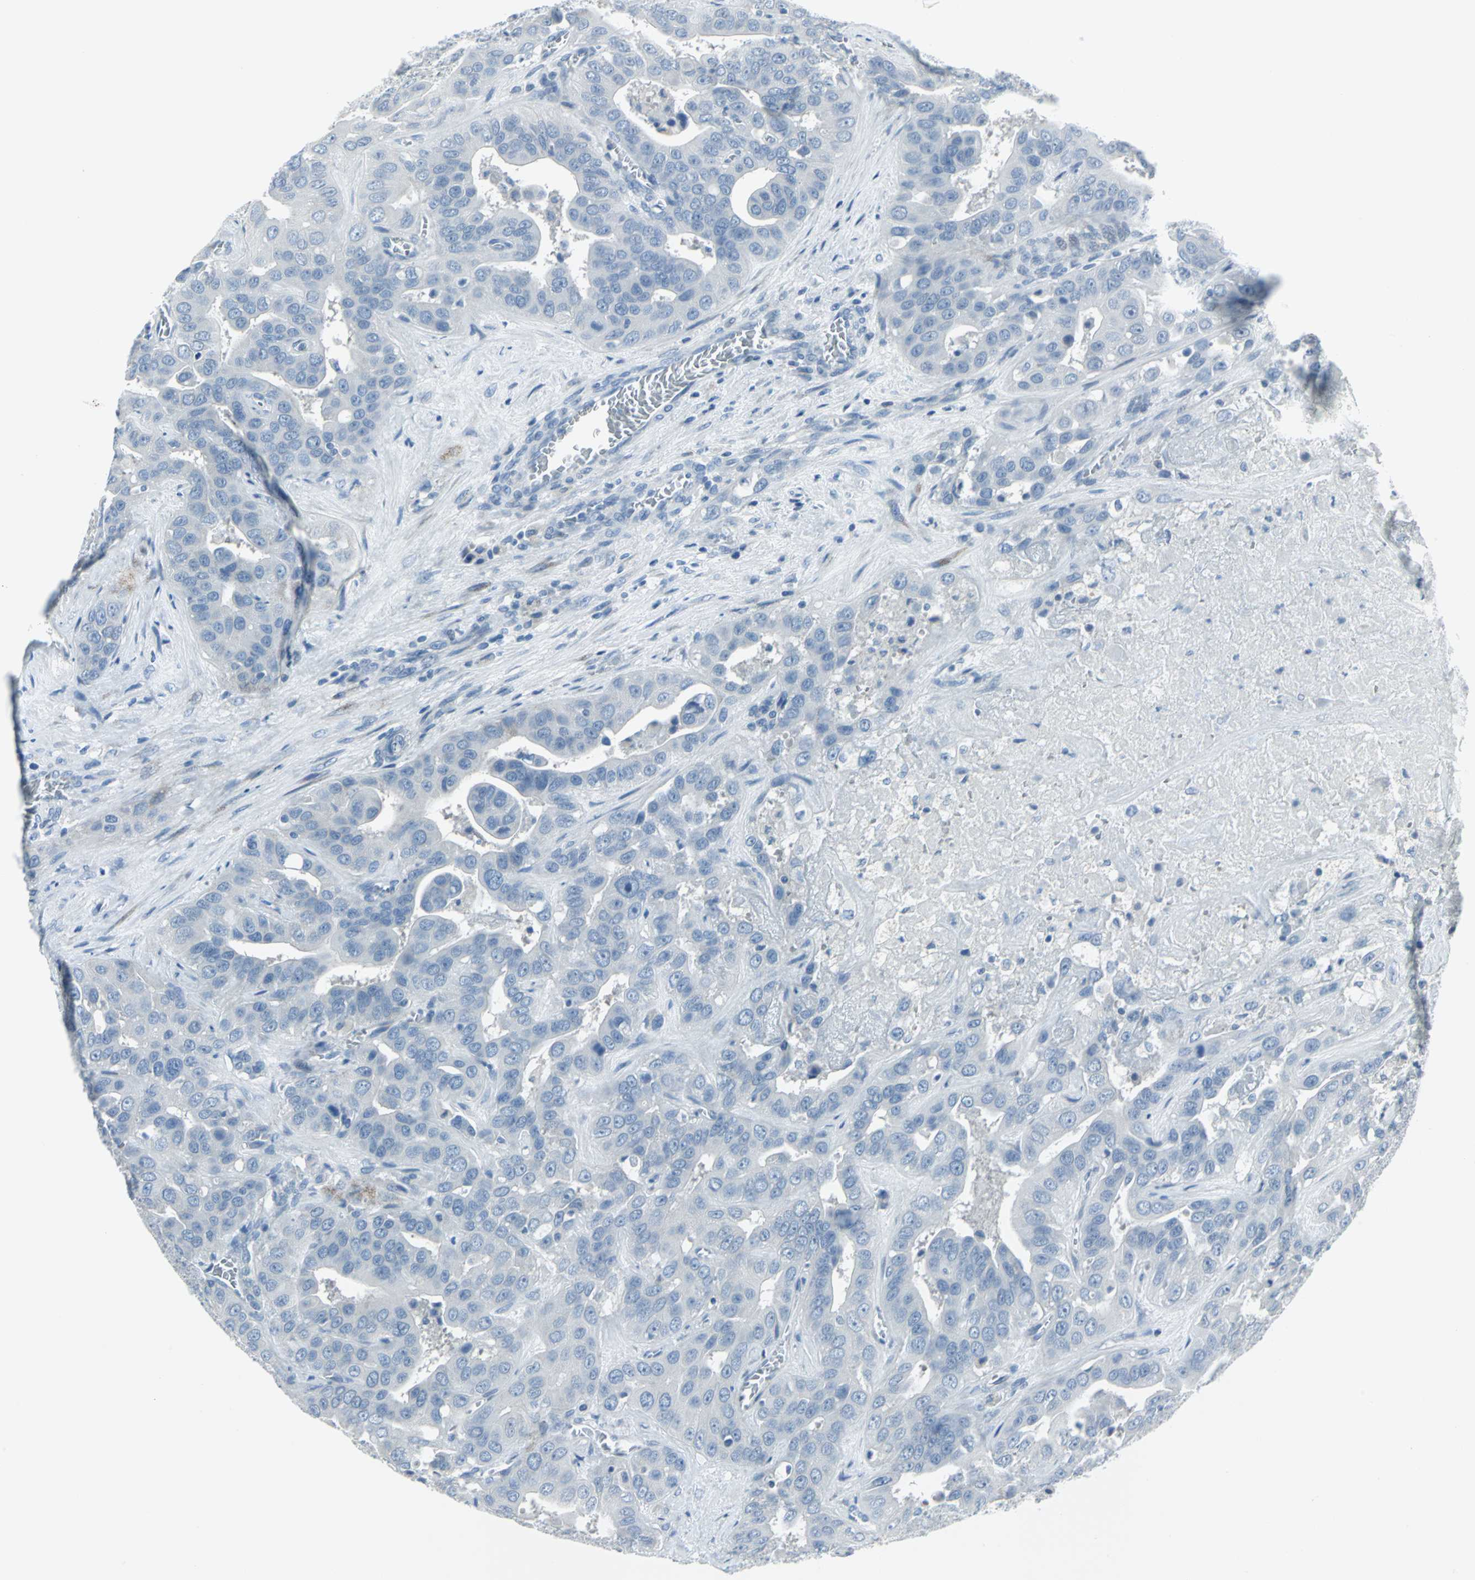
{"staining": {"intensity": "negative", "quantity": "none", "location": "none"}, "tissue": "liver cancer", "cell_type": "Tumor cells", "image_type": "cancer", "snomed": [{"axis": "morphology", "description": "Cholangiocarcinoma"}, {"axis": "topography", "description": "Liver"}], "caption": "Immunohistochemistry (IHC) photomicrograph of cholangiocarcinoma (liver) stained for a protein (brown), which shows no positivity in tumor cells.", "gene": "DNAI2", "patient": {"sex": "female", "age": 52}}